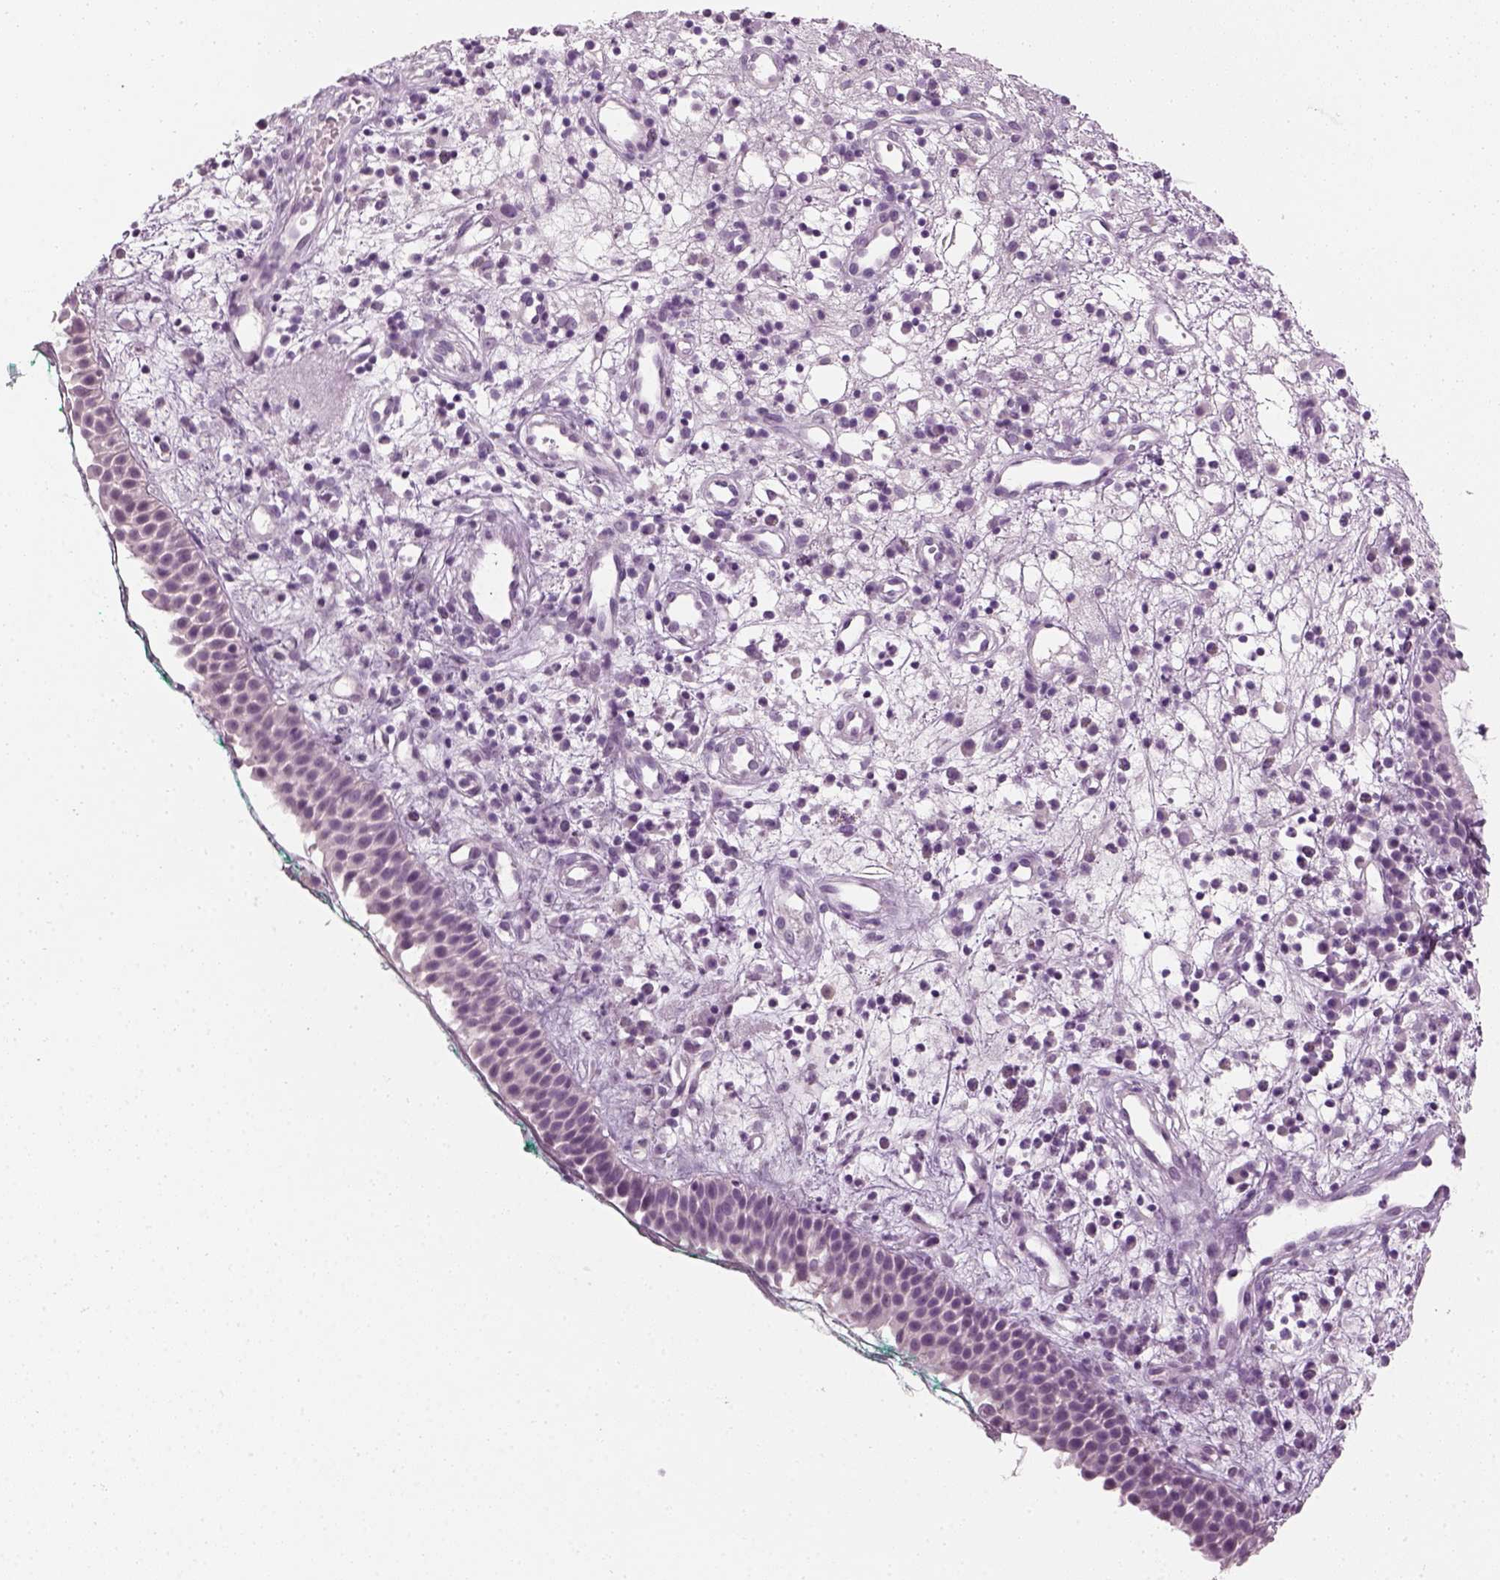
{"staining": {"intensity": "negative", "quantity": "none", "location": "none"}, "tissue": "nasopharynx", "cell_type": "Respiratory epithelial cells", "image_type": "normal", "snomed": [{"axis": "morphology", "description": "Normal tissue, NOS"}, {"axis": "morphology", "description": "Basal cell carcinoma"}, {"axis": "topography", "description": "Cartilage tissue"}, {"axis": "topography", "description": "Nasopharynx"}, {"axis": "topography", "description": "Oral tissue"}], "caption": "Immunohistochemistry (IHC) image of normal nasopharynx: nasopharynx stained with DAB exhibits no significant protein positivity in respiratory epithelial cells. (Brightfield microscopy of DAB immunohistochemistry (IHC) at high magnification).", "gene": "TH", "patient": {"sex": "female", "age": 77}}